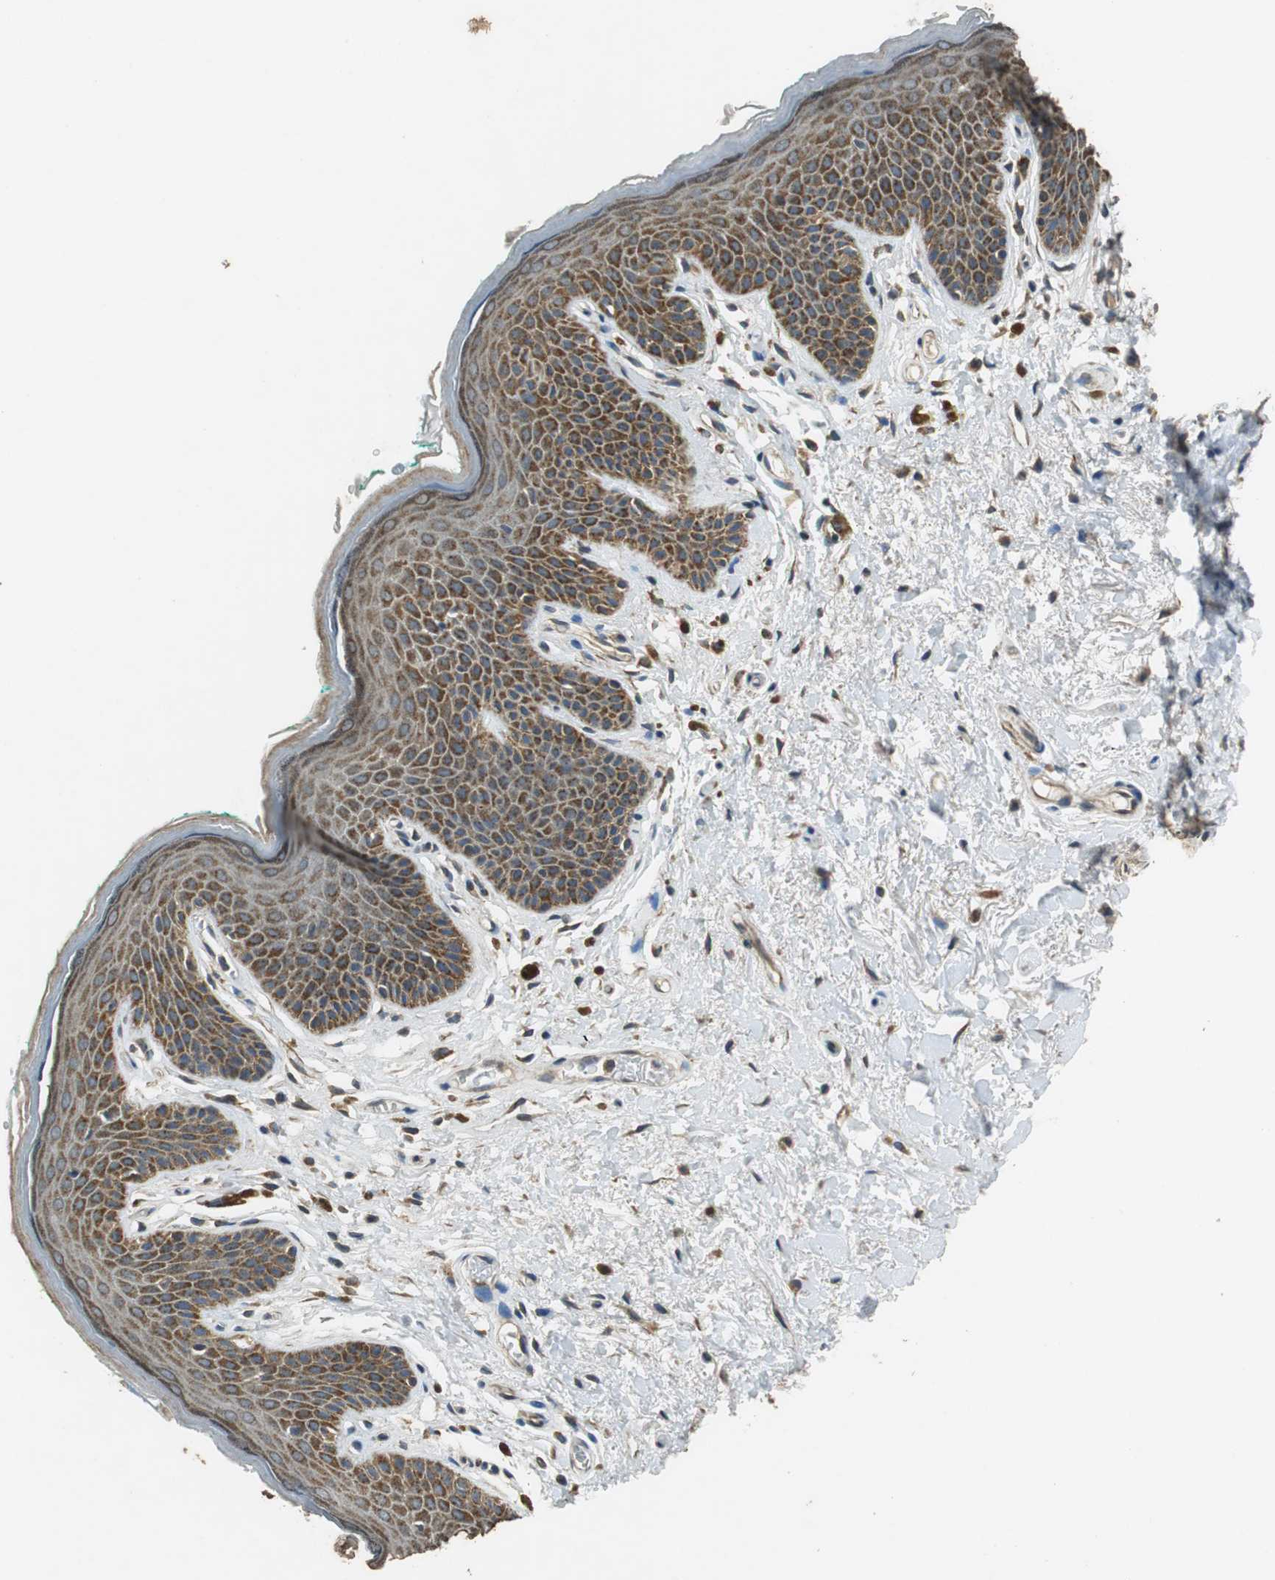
{"staining": {"intensity": "strong", "quantity": ">75%", "location": "cytoplasmic/membranous"}, "tissue": "skin", "cell_type": "Epidermal cells", "image_type": "normal", "snomed": [{"axis": "morphology", "description": "Normal tissue, NOS"}, {"axis": "topography", "description": "Anal"}], "caption": "Benign skin was stained to show a protein in brown. There is high levels of strong cytoplasmic/membranous expression in about >75% of epidermal cells.", "gene": "ALDH4A1", "patient": {"sex": "male", "age": 74}}